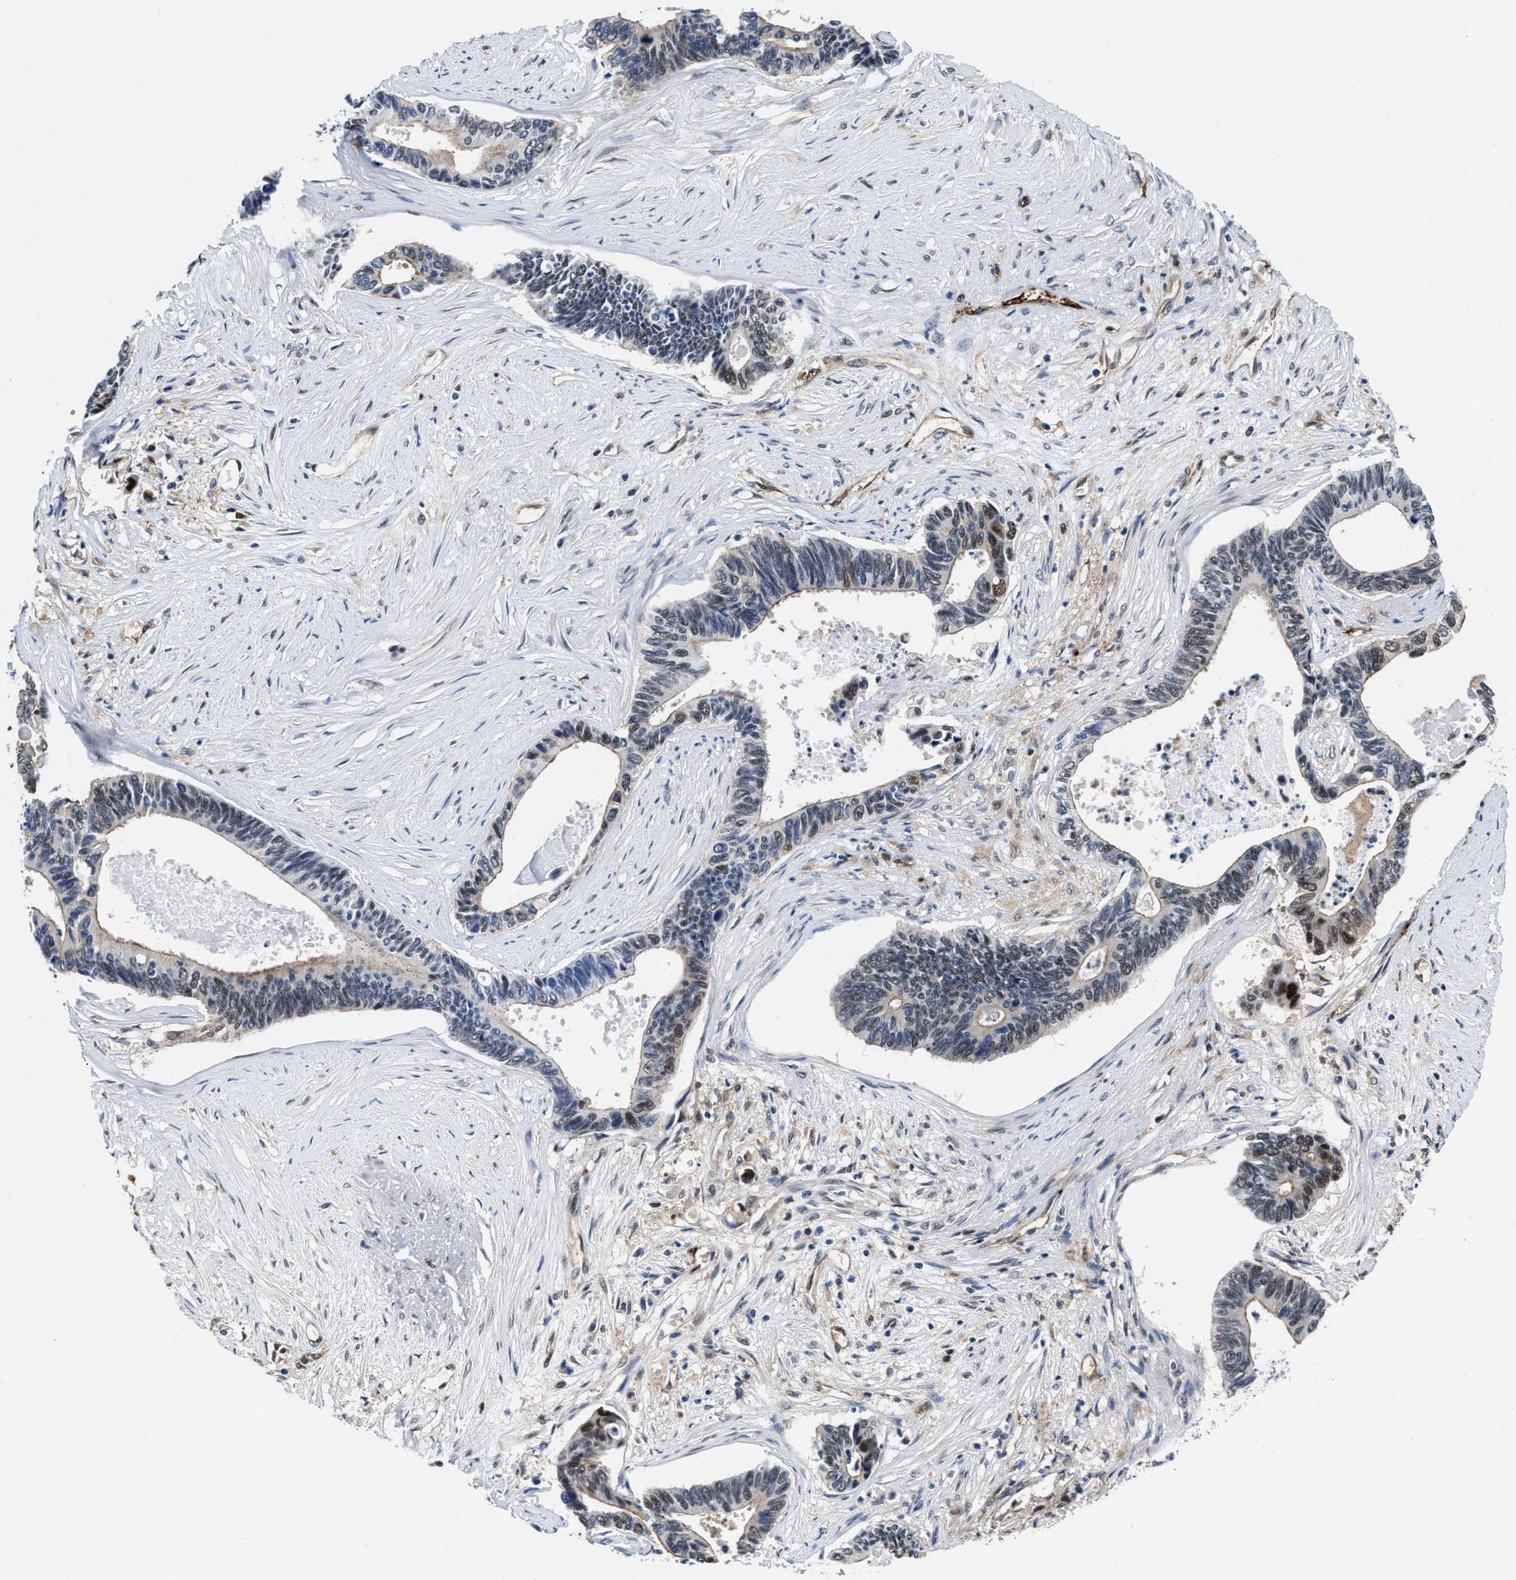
{"staining": {"intensity": "weak", "quantity": "25%-75%", "location": "cytoplasmic/membranous"}, "tissue": "pancreatic cancer", "cell_type": "Tumor cells", "image_type": "cancer", "snomed": [{"axis": "morphology", "description": "Adenocarcinoma, NOS"}, {"axis": "topography", "description": "Pancreas"}], "caption": "The micrograph shows a brown stain indicating the presence of a protein in the cytoplasmic/membranous of tumor cells in pancreatic cancer (adenocarcinoma).", "gene": "ACLY", "patient": {"sex": "female", "age": 70}}